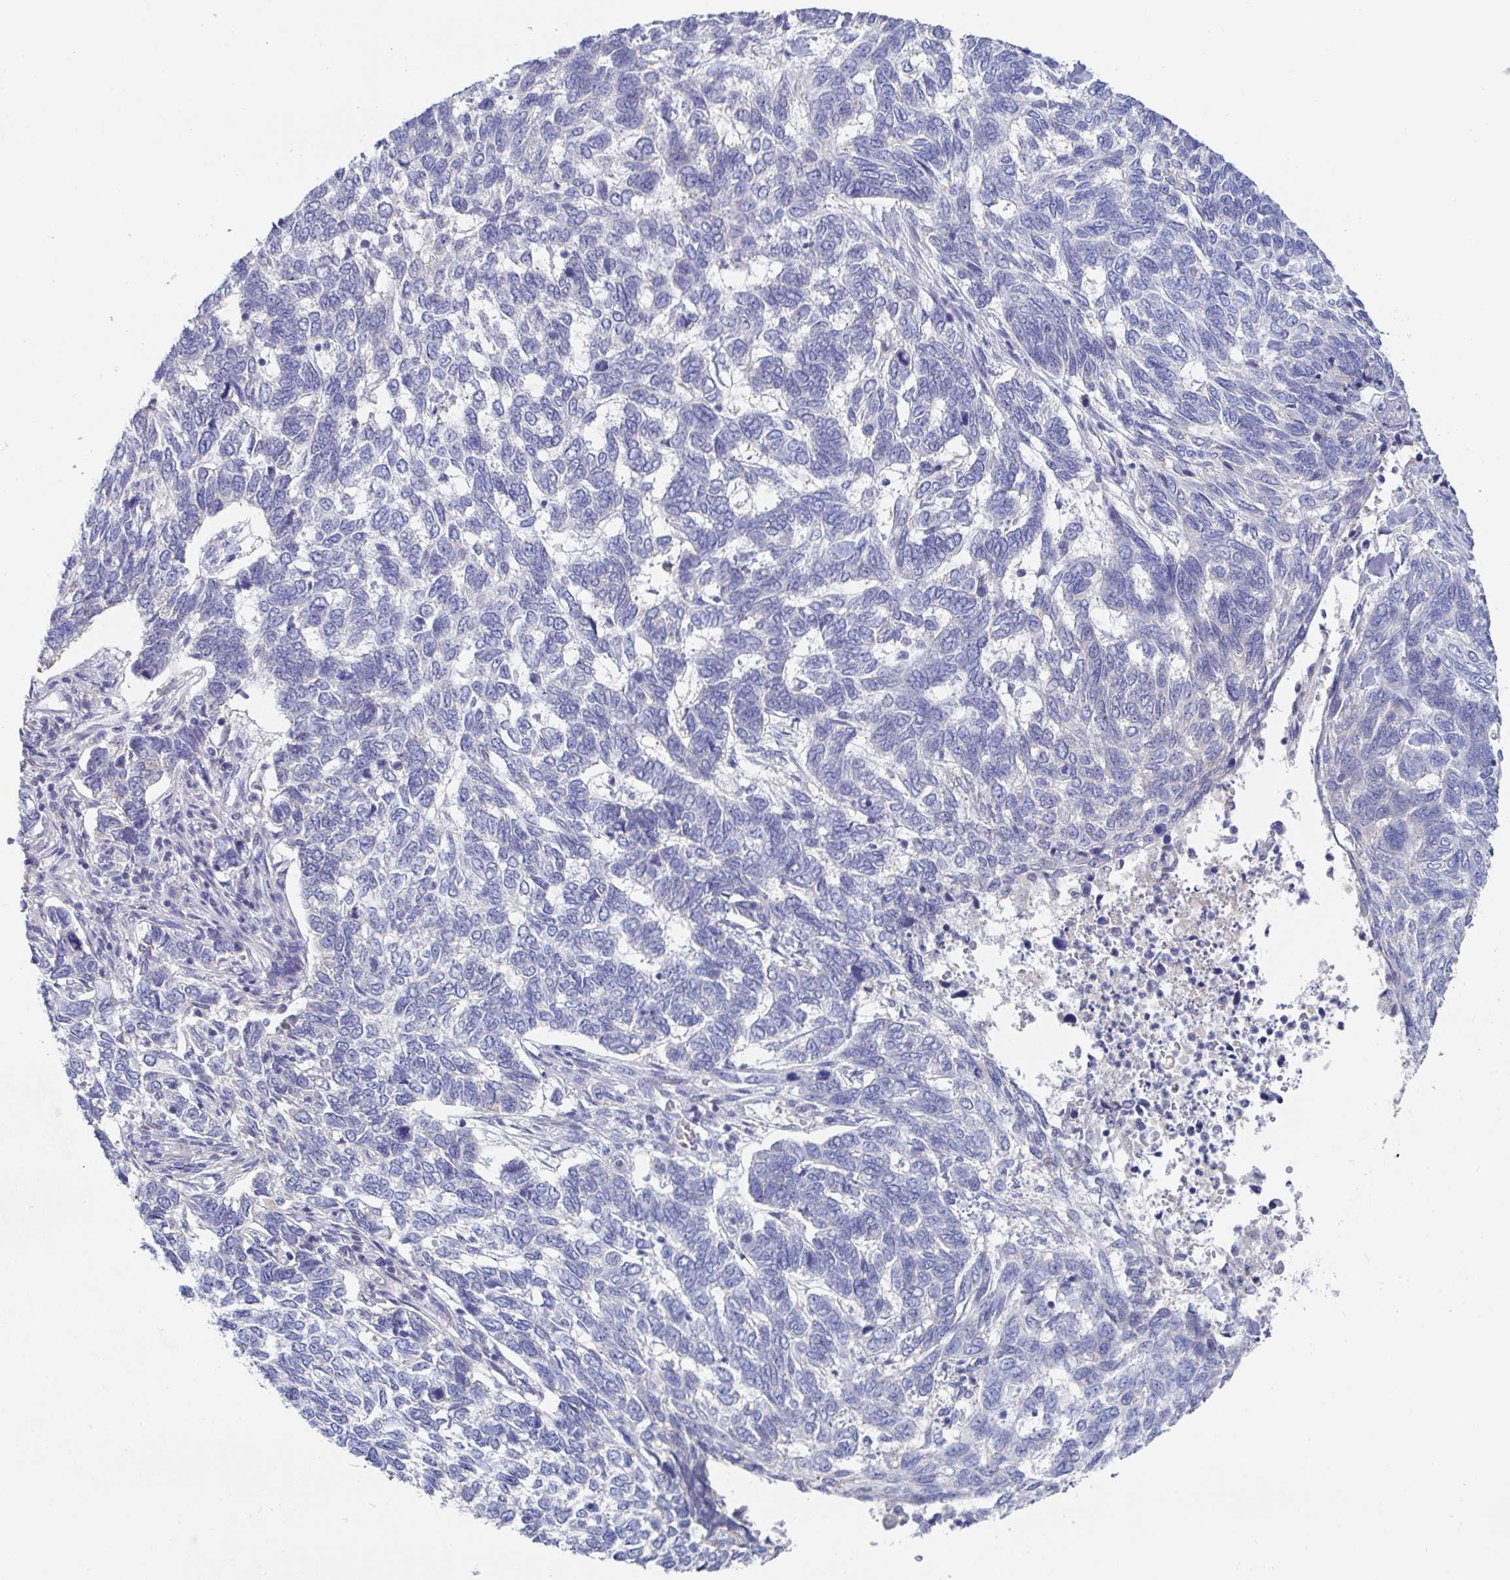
{"staining": {"intensity": "negative", "quantity": "none", "location": "none"}, "tissue": "skin cancer", "cell_type": "Tumor cells", "image_type": "cancer", "snomed": [{"axis": "morphology", "description": "Basal cell carcinoma"}, {"axis": "topography", "description": "Skin"}], "caption": "Skin cancer (basal cell carcinoma) was stained to show a protein in brown. There is no significant staining in tumor cells.", "gene": "ZNF430", "patient": {"sex": "female", "age": 65}}